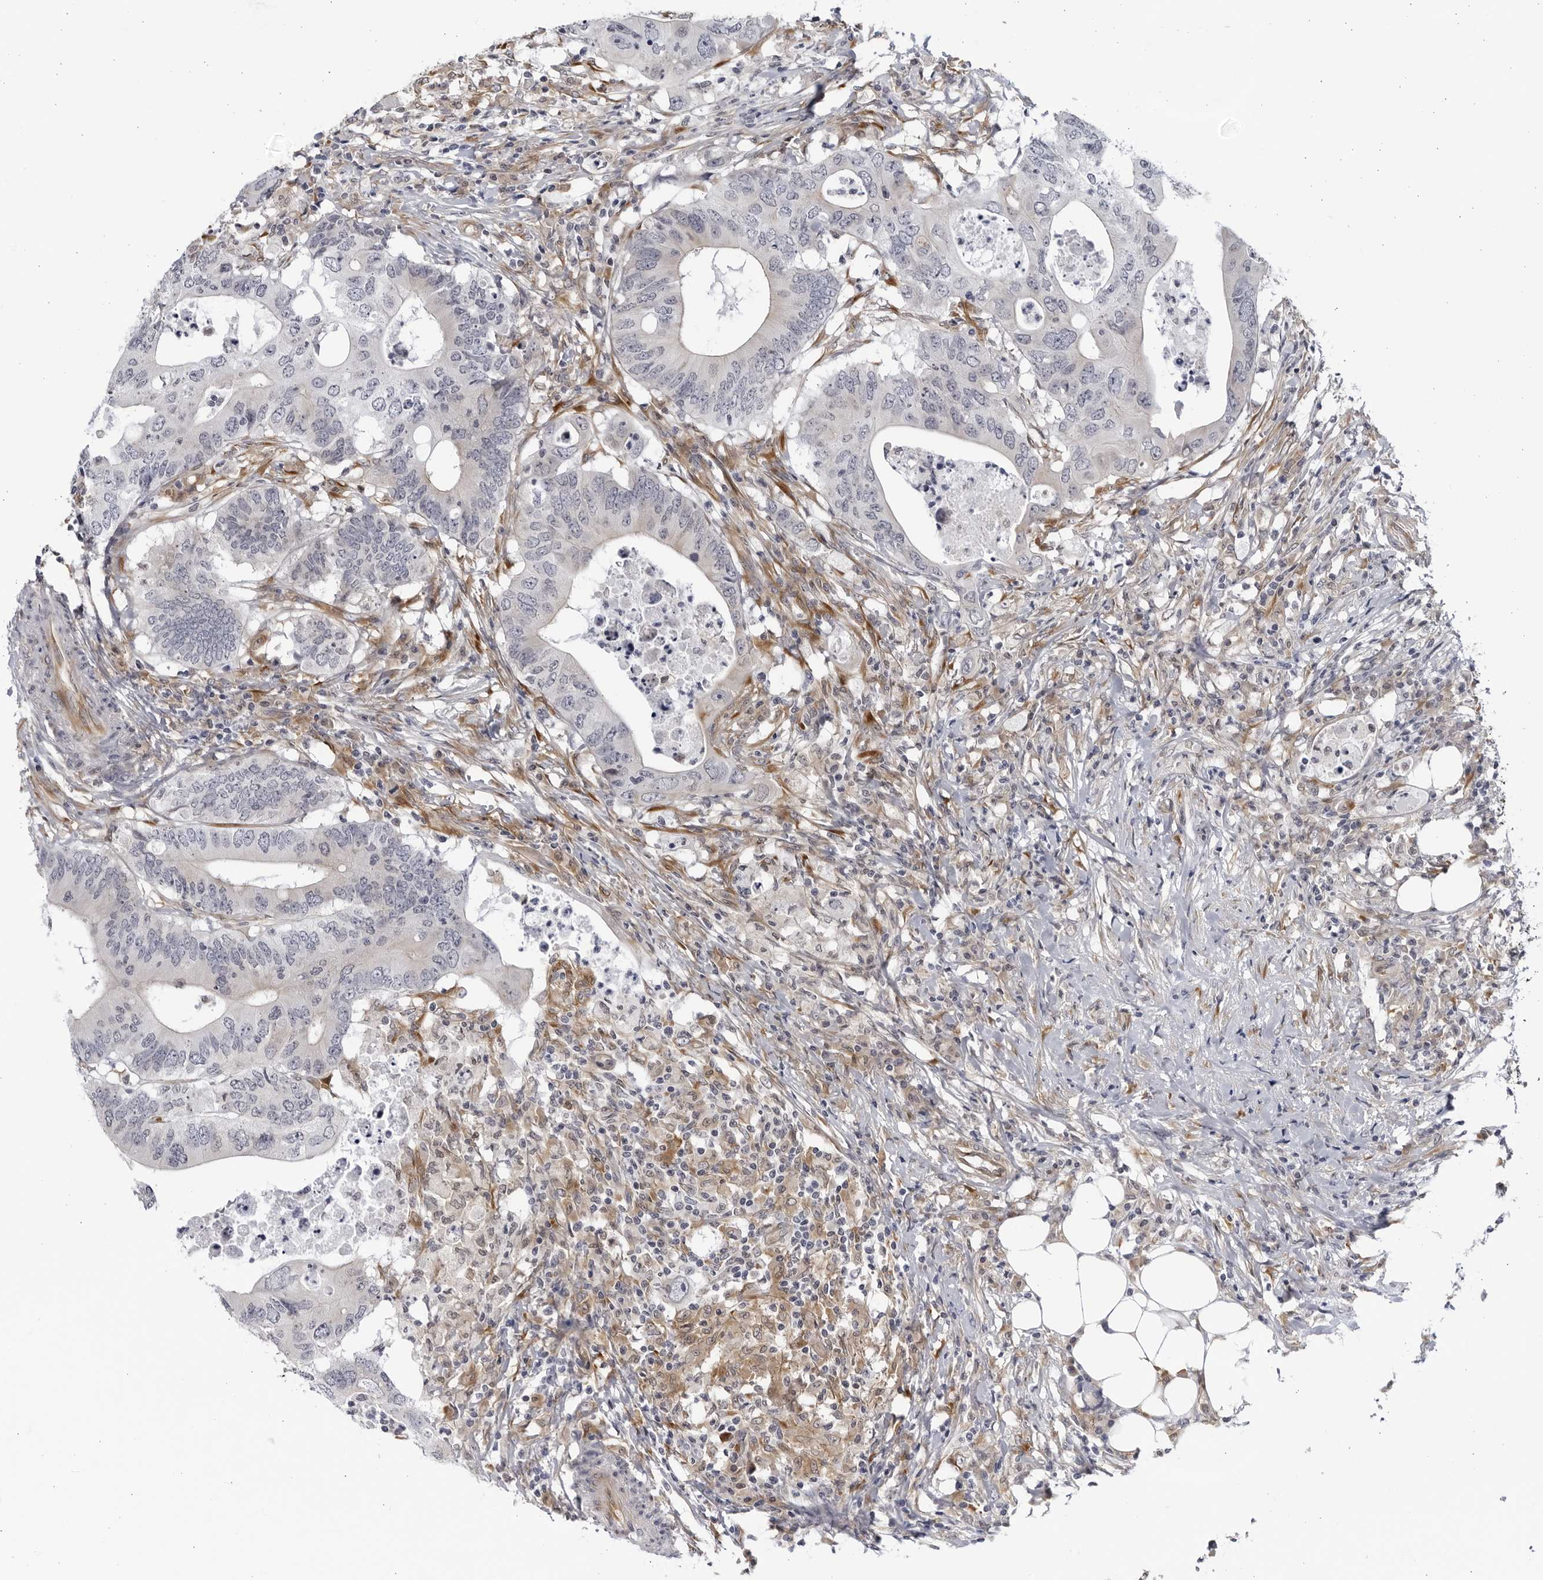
{"staining": {"intensity": "negative", "quantity": "none", "location": "none"}, "tissue": "colorectal cancer", "cell_type": "Tumor cells", "image_type": "cancer", "snomed": [{"axis": "morphology", "description": "Adenocarcinoma, NOS"}, {"axis": "topography", "description": "Colon"}], "caption": "A high-resolution image shows immunohistochemistry (IHC) staining of colorectal adenocarcinoma, which displays no significant expression in tumor cells.", "gene": "BMP2K", "patient": {"sex": "male", "age": 71}}